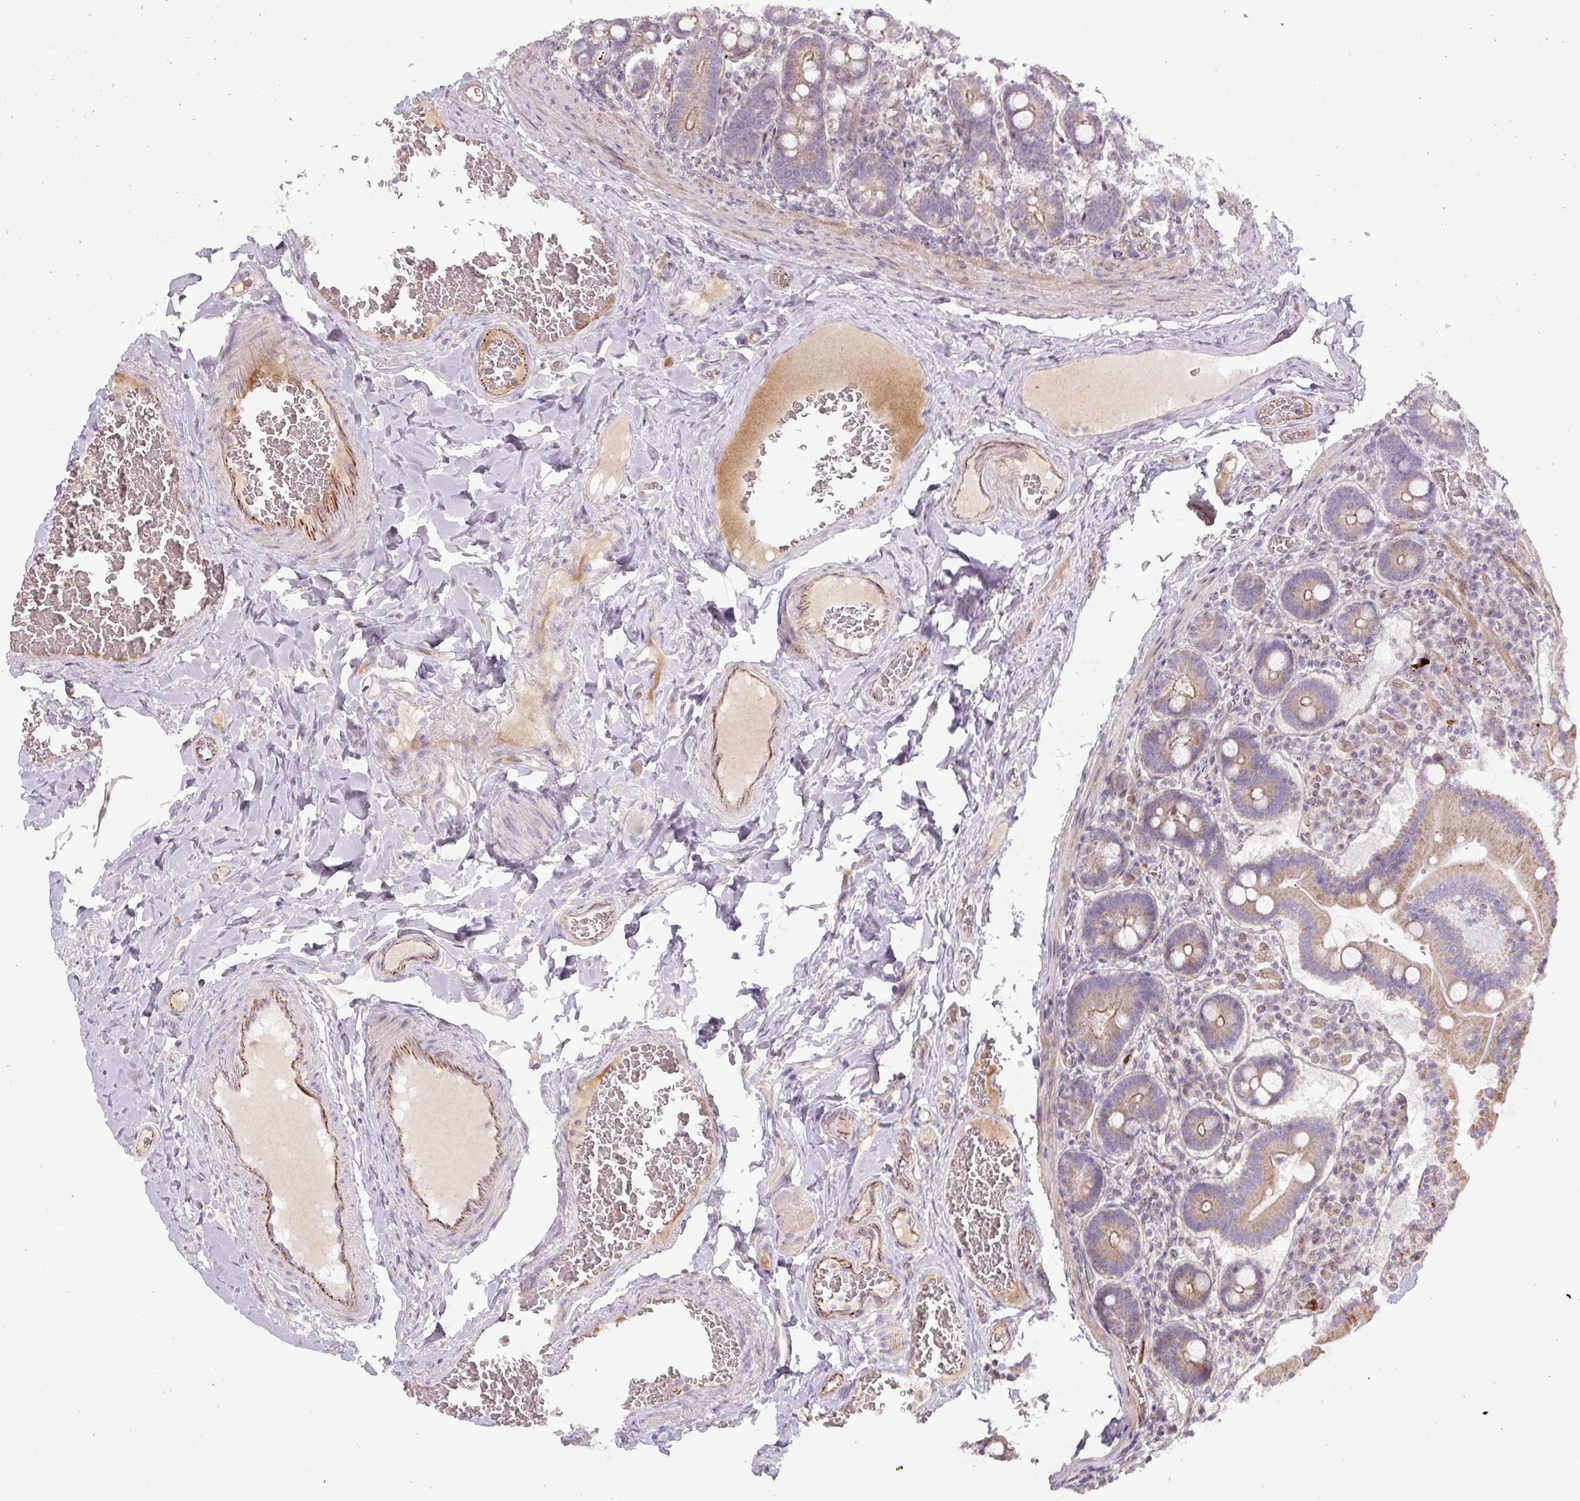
{"staining": {"intensity": "moderate", "quantity": "25%-75%", "location": "cytoplasmic/membranous"}, "tissue": "duodenum", "cell_type": "Glandular cells", "image_type": "normal", "snomed": [{"axis": "morphology", "description": "Normal tissue, NOS"}, {"axis": "topography", "description": "Duodenum"}], "caption": "Brown immunohistochemical staining in benign human duodenum shows moderate cytoplasmic/membranous staining in about 25%-75% of glandular cells.", "gene": "CCNI2", "patient": {"sex": "female", "age": 62}}